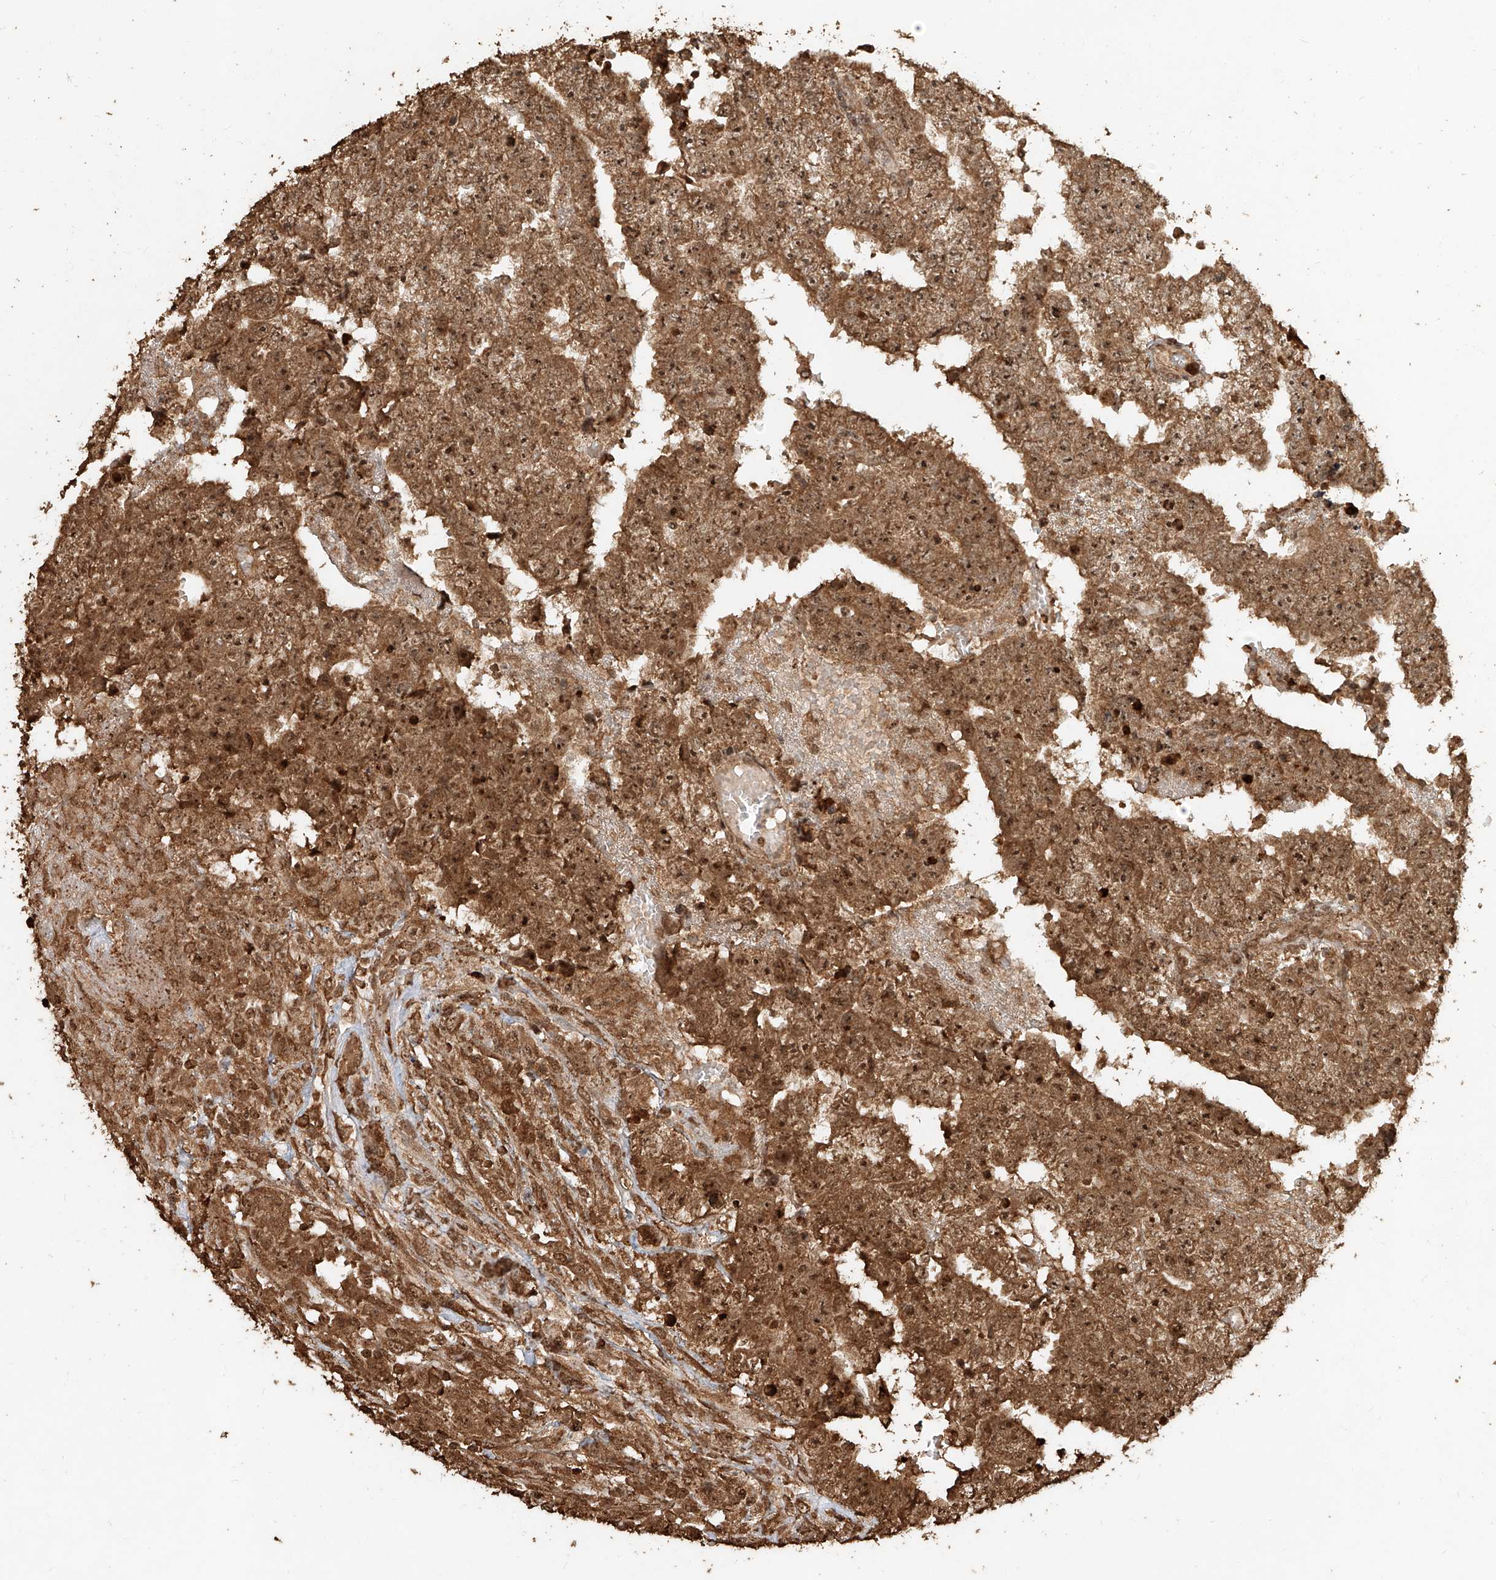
{"staining": {"intensity": "strong", "quantity": ">75%", "location": "cytoplasmic/membranous,nuclear"}, "tissue": "testis cancer", "cell_type": "Tumor cells", "image_type": "cancer", "snomed": [{"axis": "morphology", "description": "Carcinoma, Embryonal, NOS"}, {"axis": "topography", "description": "Testis"}], "caption": "Tumor cells exhibit strong cytoplasmic/membranous and nuclear expression in approximately >75% of cells in testis cancer (embryonal carcinoma).", "gene": "ZNF660", "patient": {"sex": "male", "age": 25}}